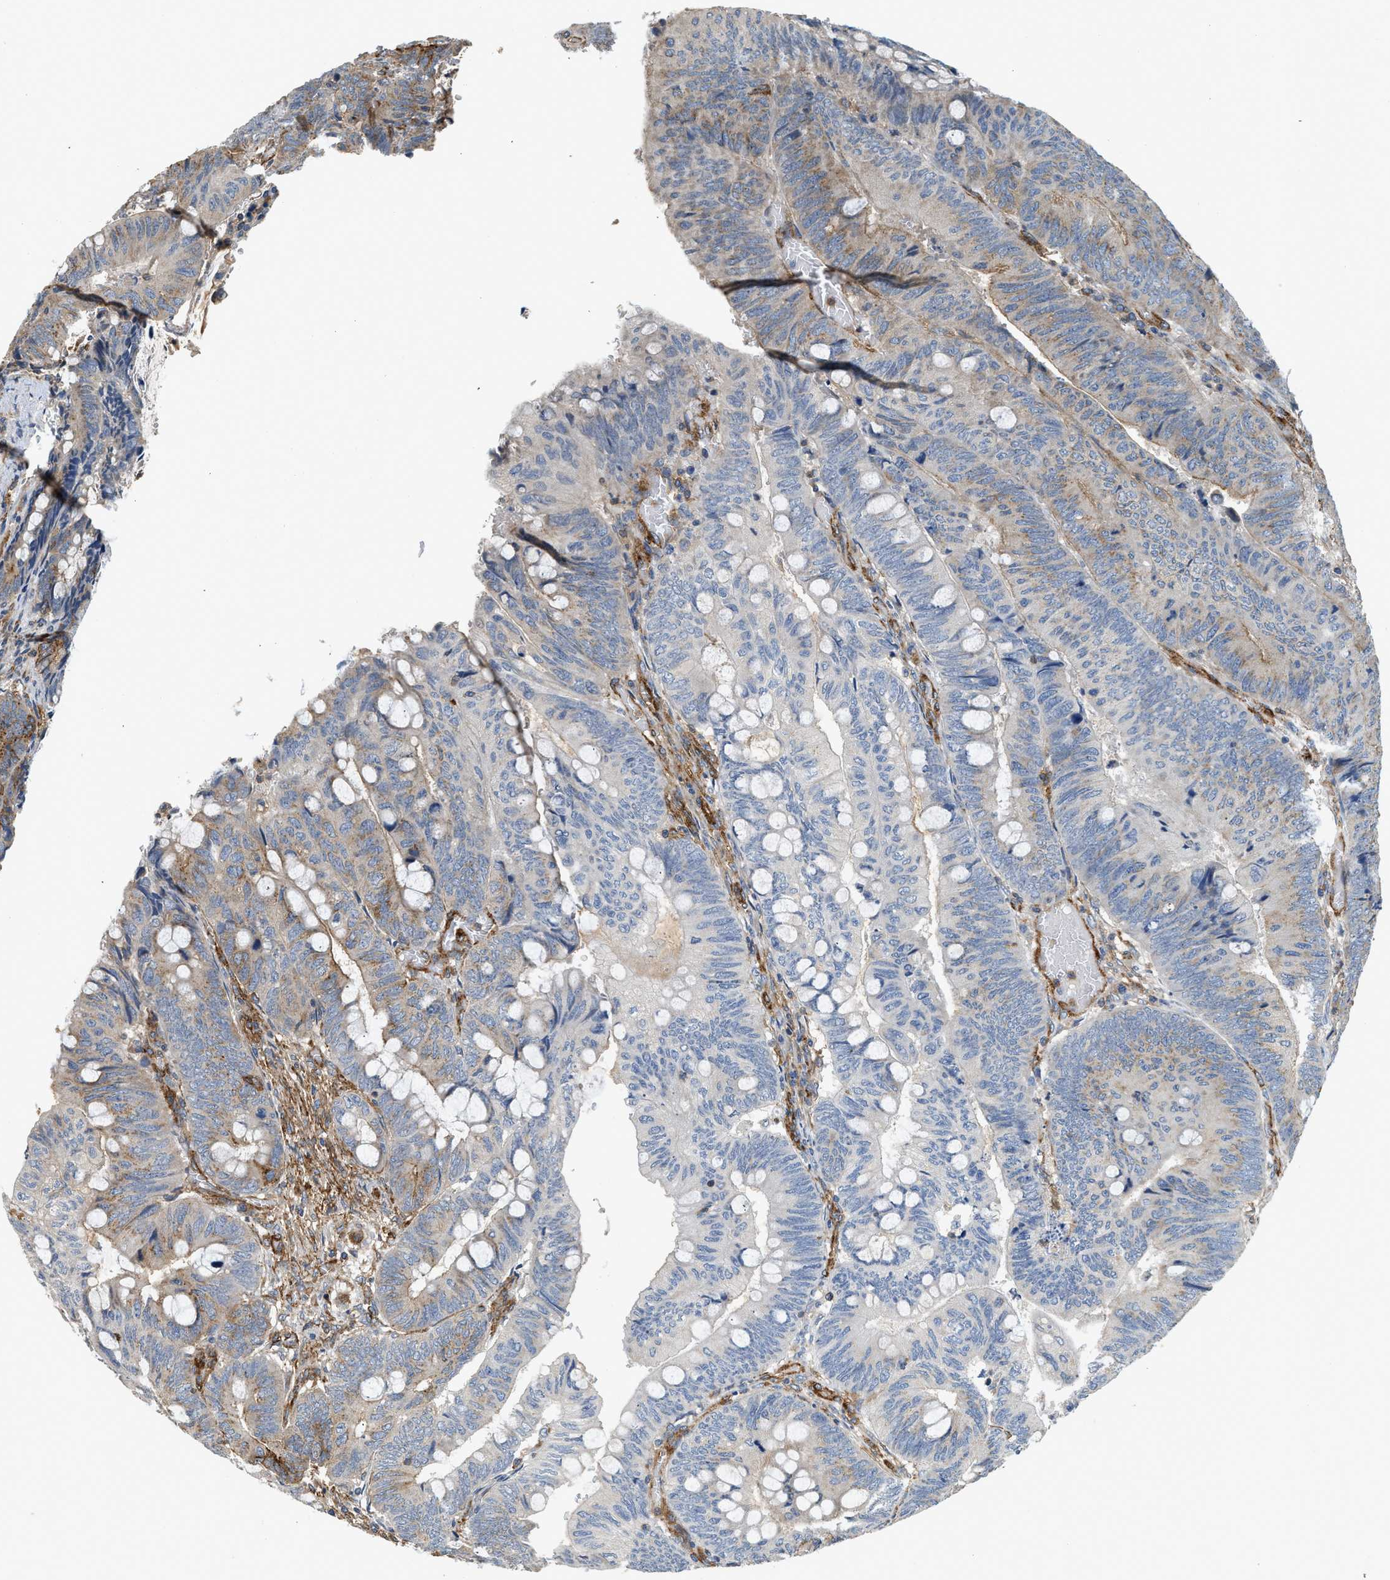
{"staining": {"intensity": "moderate", "quantity": "<25%", "location": "cytoplasmic/membranous"}, "tissue": "colorectal cancer", "cell_type": "Tumor cells", "image_type": "cancer", "snomed": [{"axis": "morphology", "description": "Normal tissue, NOS"}, {"axis": "morphology", "description": "Adenocarcinoma, NOS"}, {"axis": "topography", "description": "Rectum"}, {"axis": "topography", "description": "Peripheral nerve tissue"}], "caption": "Human adenocarcinoma (colorectal) stained with a protein marker demonstrates moderate staining in tumor cells.", "gene": "HIP1", "patient": {"sex": "male", "age": 92}}